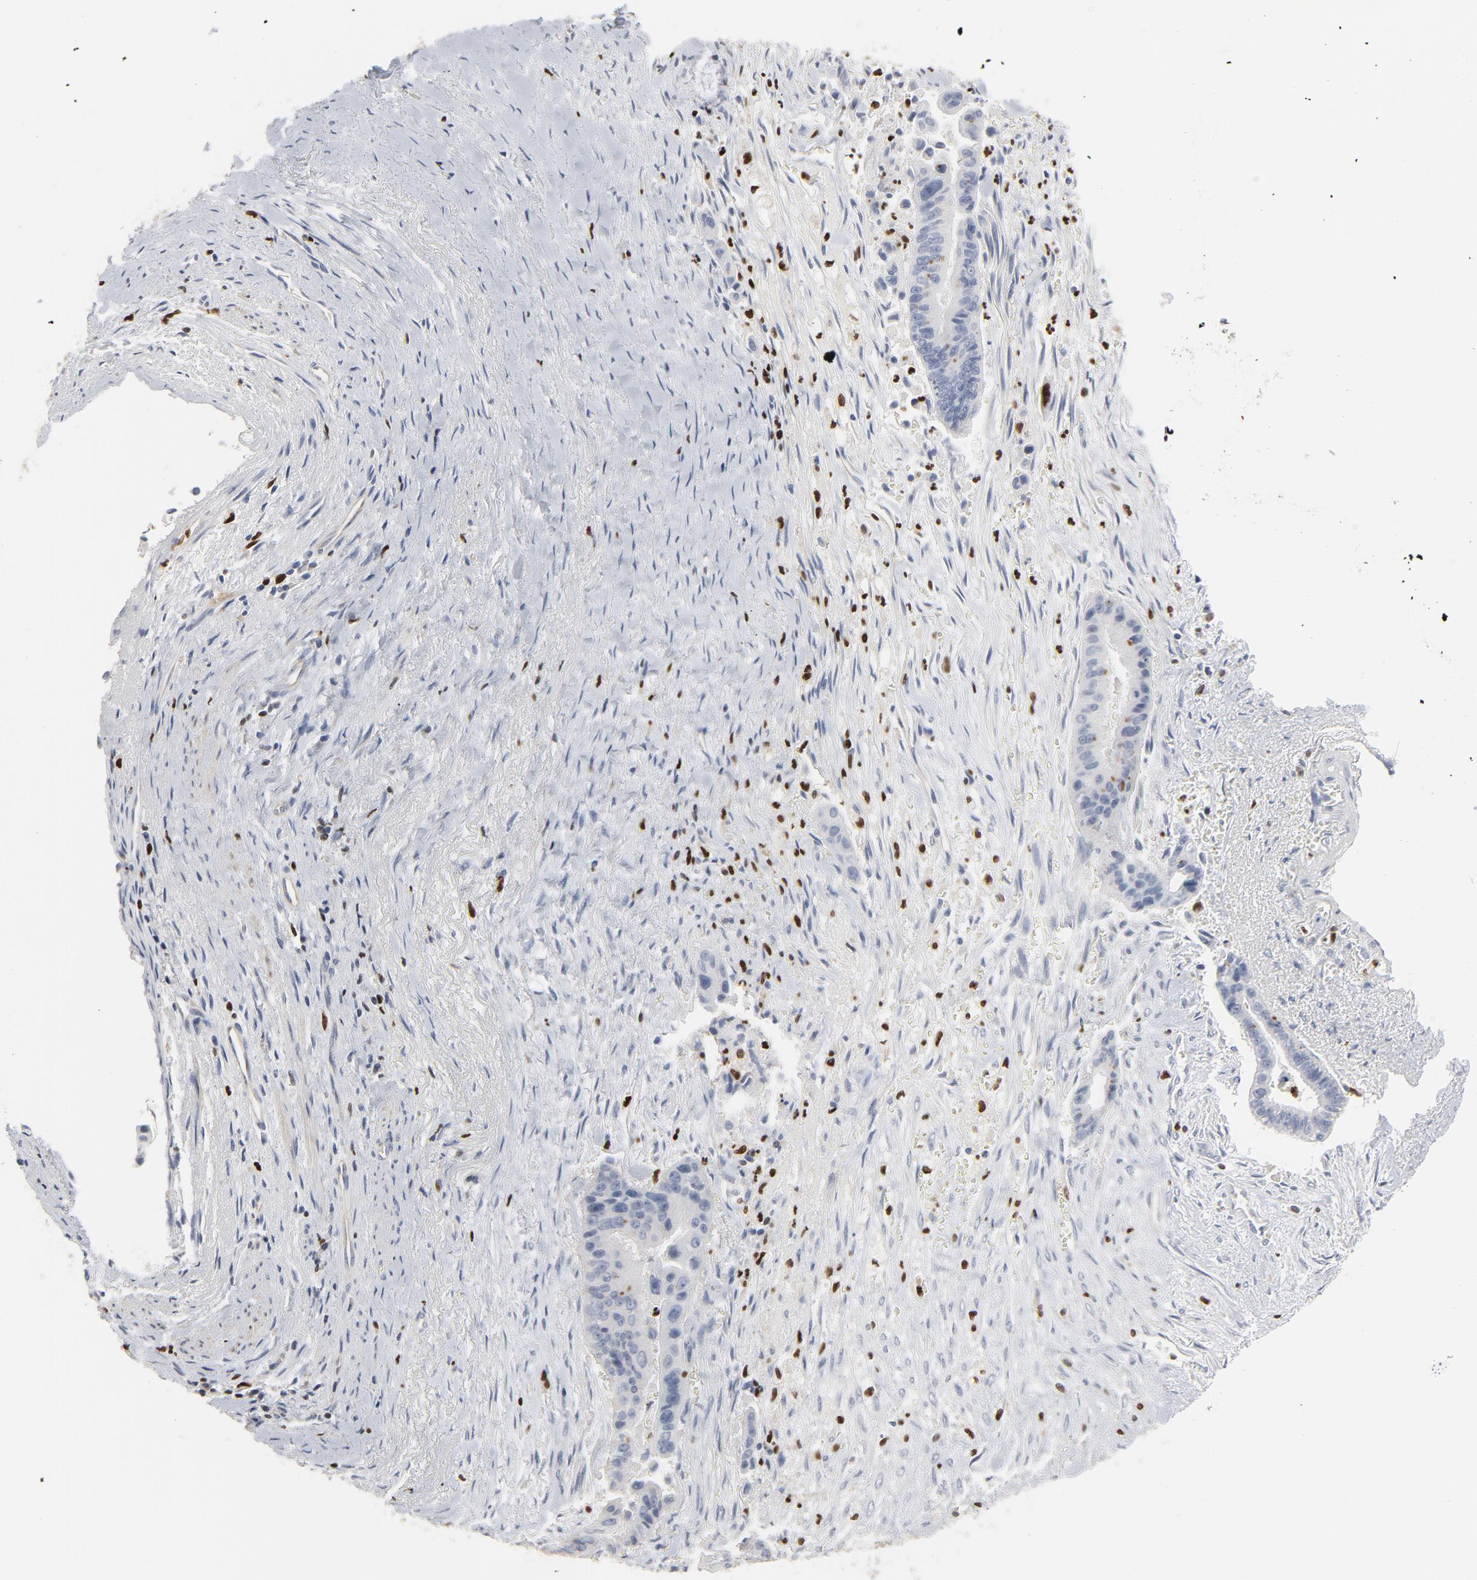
{"staining": {"intensity": "negative", "quantity": "none", "location": "none"}, "tissue": "liver cancer", "cell_type": "Tumor cells", "image_type": "cancer", "snomed": [{"axis": "morphology", "description": "Cholangiocarcinoma"}, {"axis": "topography", "description": "Liver"}], "caption": "Image shows no protein staining in tumor cells of cholangiocarcinoma (liver) tissue. (Stains: DAB immunohistochemistry with hematoxylin counter stain, Microscopy: brightfield microscopy at high magnification).", "gene": "SPI1", "patient": {"sex": "female", "age": 55}}